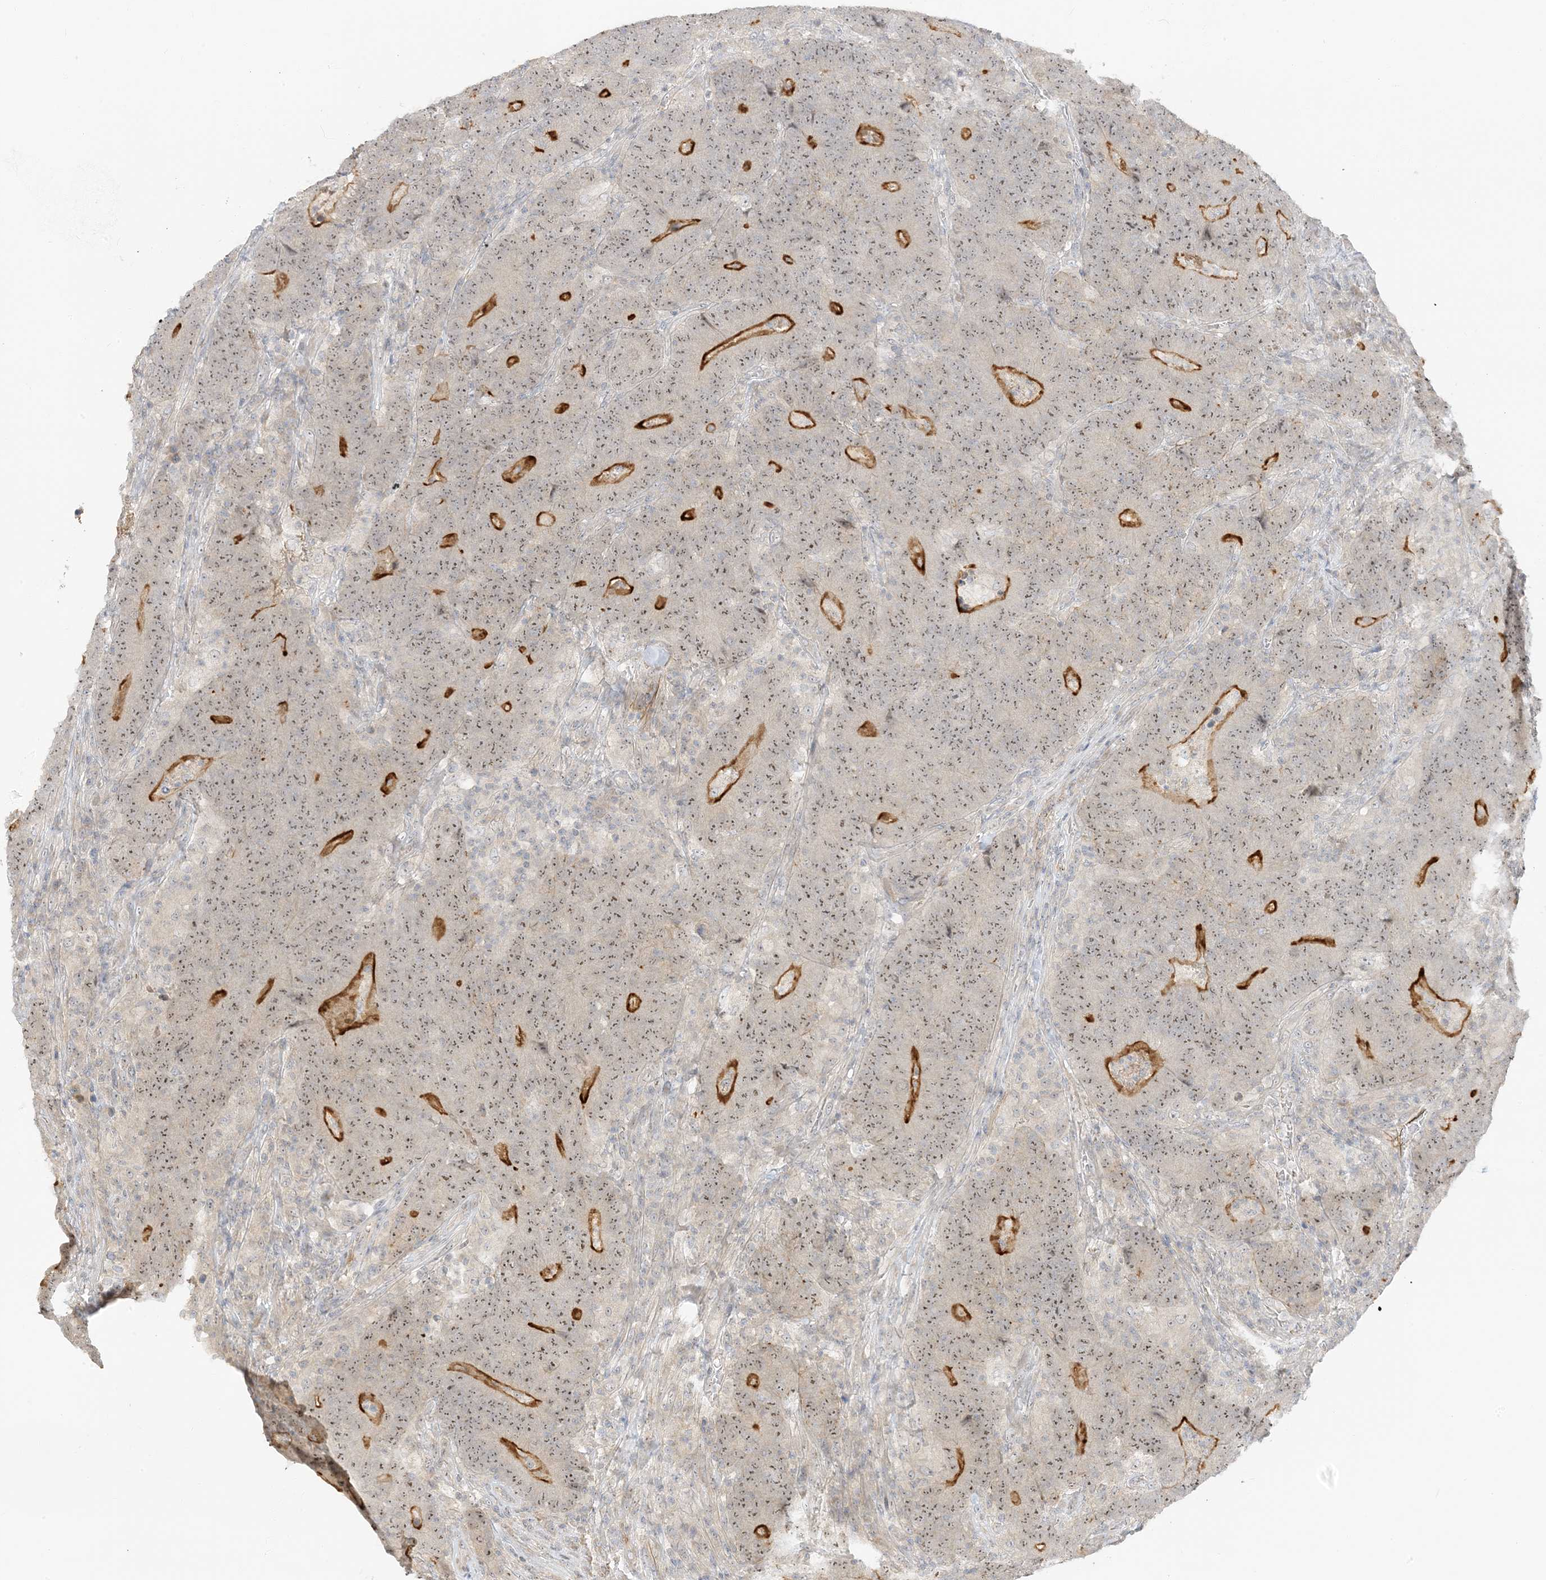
{"staining": {"intensity": "moderate", "quantity": ">75%", "location": "nuclear"}, "tissue": "colorectal cancer", "cell_type": "Tumor cells", "image_type": "cancer", "snomed": [{"axis": "morphology", "description": "Normal tissue, NOS"}, {"axis": "morphology", "description": "Adenocarcinoma, NOS"}, {"axis": "topography", "description": "Colon"}], "caption": "Moderate nuclear protein expression is identified in approximately >75% of tumor cells in adenocarcinoma (colorectal).", "gene": "ETAA1", "patient": {"sex": "female", "age": 75}}